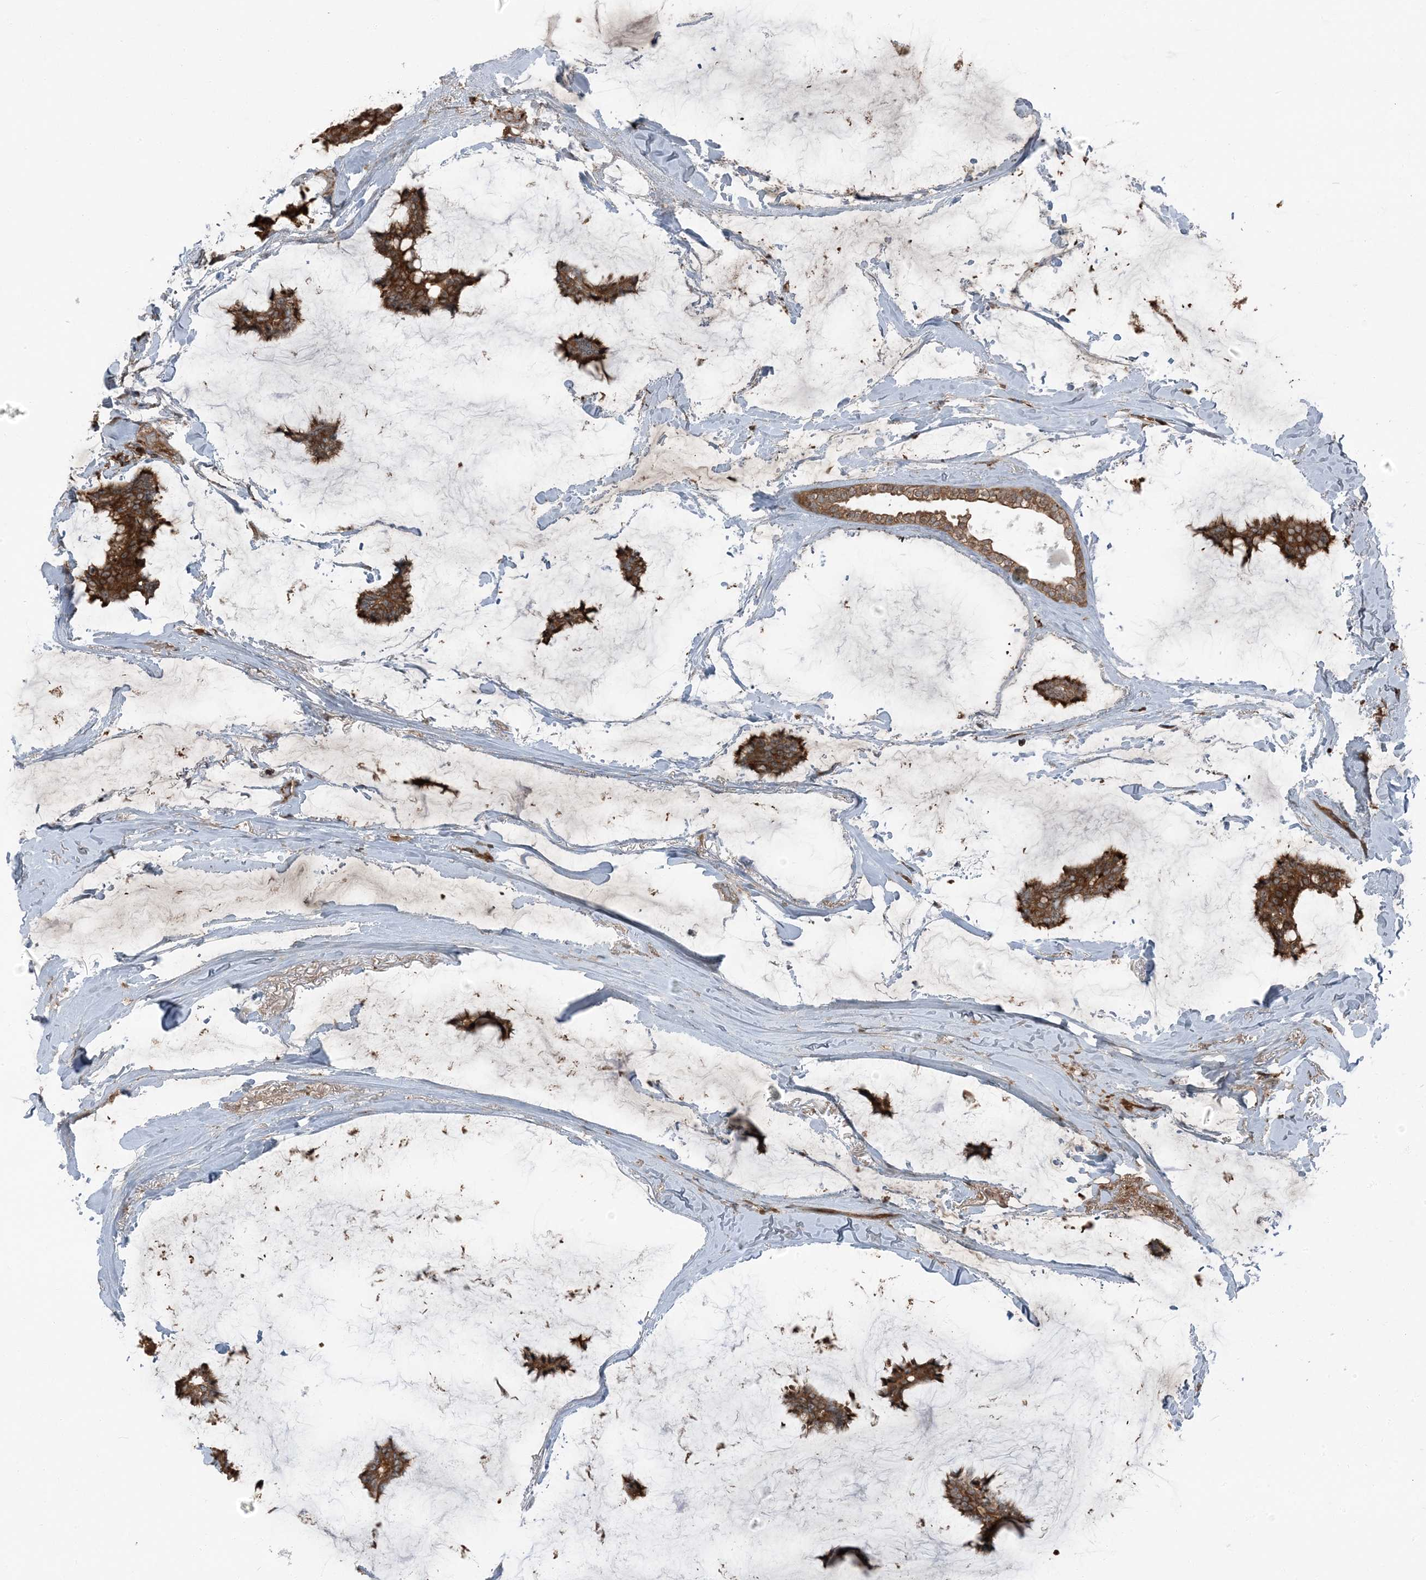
{"staining": {"intensity": "moderate", "quantity": ">75%", "location": "cytoplasmic/membranous"}, "tissue": "breast cancer", "cell_type": "Tumor cells", "image_type": "cancer", "snomed": [{"axis": "morphology", "description": "Duct carcinoma"}, {"axis": "topography", "description": "Breast"}], "caption": "Invasive ductal carcinoma (breast) stained with a brown dye displays moderate cytoplasmic/membranous positive staining in approximately >75% of tumor cells.", "gene": "RAB3GAP1", "patient": {"sex": "female", "age": 93}}